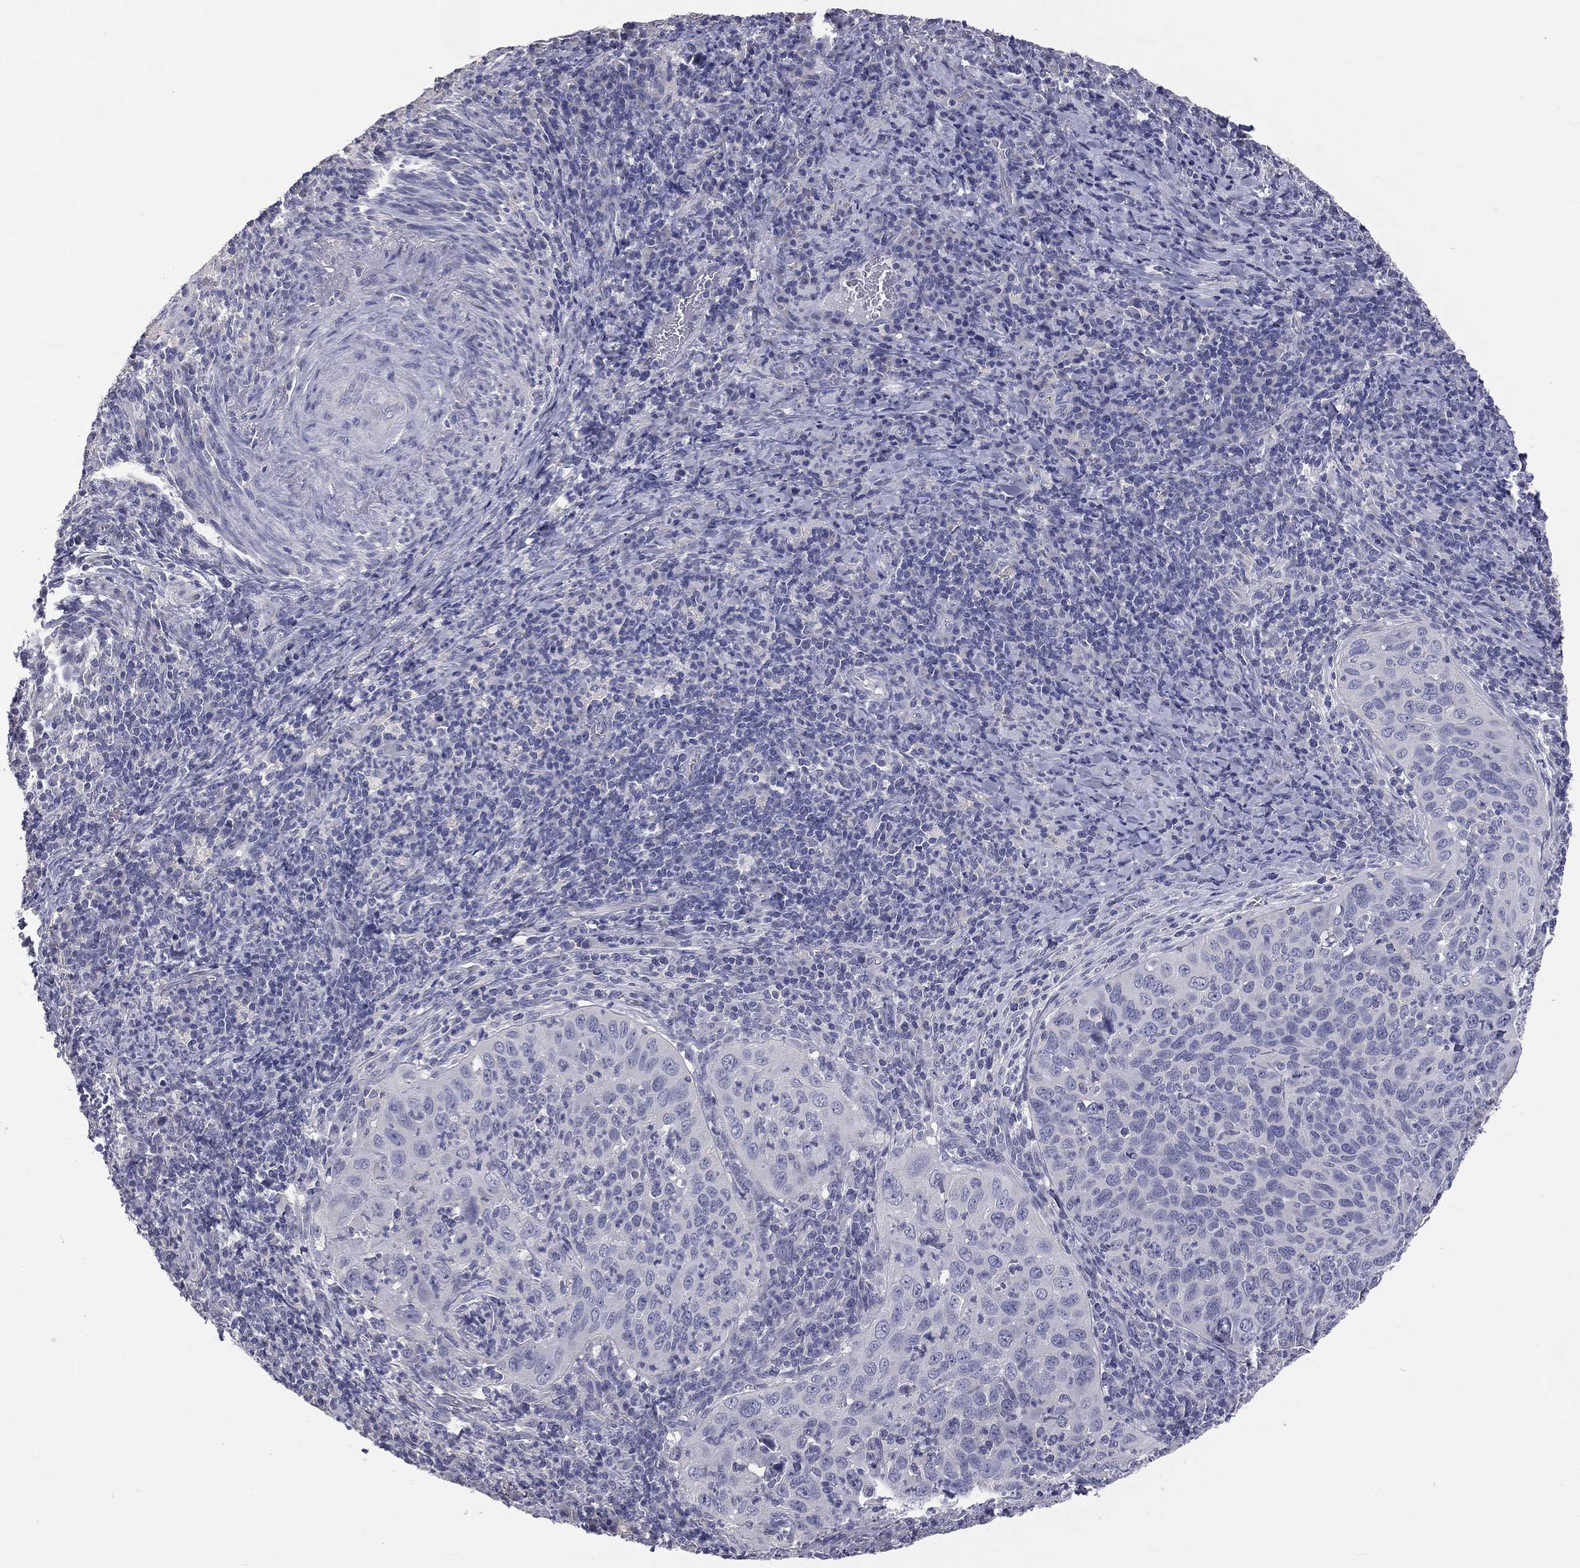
{"staining": {"intensity": "negative", "quantity": "none", "location": "none"}, "tissue": "cervical cancer", "cell_type": "Tumor cells", "image_type": "cancer", "snomed": [{"axis": "morphology", "description": "Squamous cell carcinoma, NOS"}, {"axis": "topography", "description": "Cervix"}], "caption": "A micrograph of human cervical cancer is negative for staining in tumor cells.", "gene": "MUC13", "patient": {"sex": "female", "age": 26}}